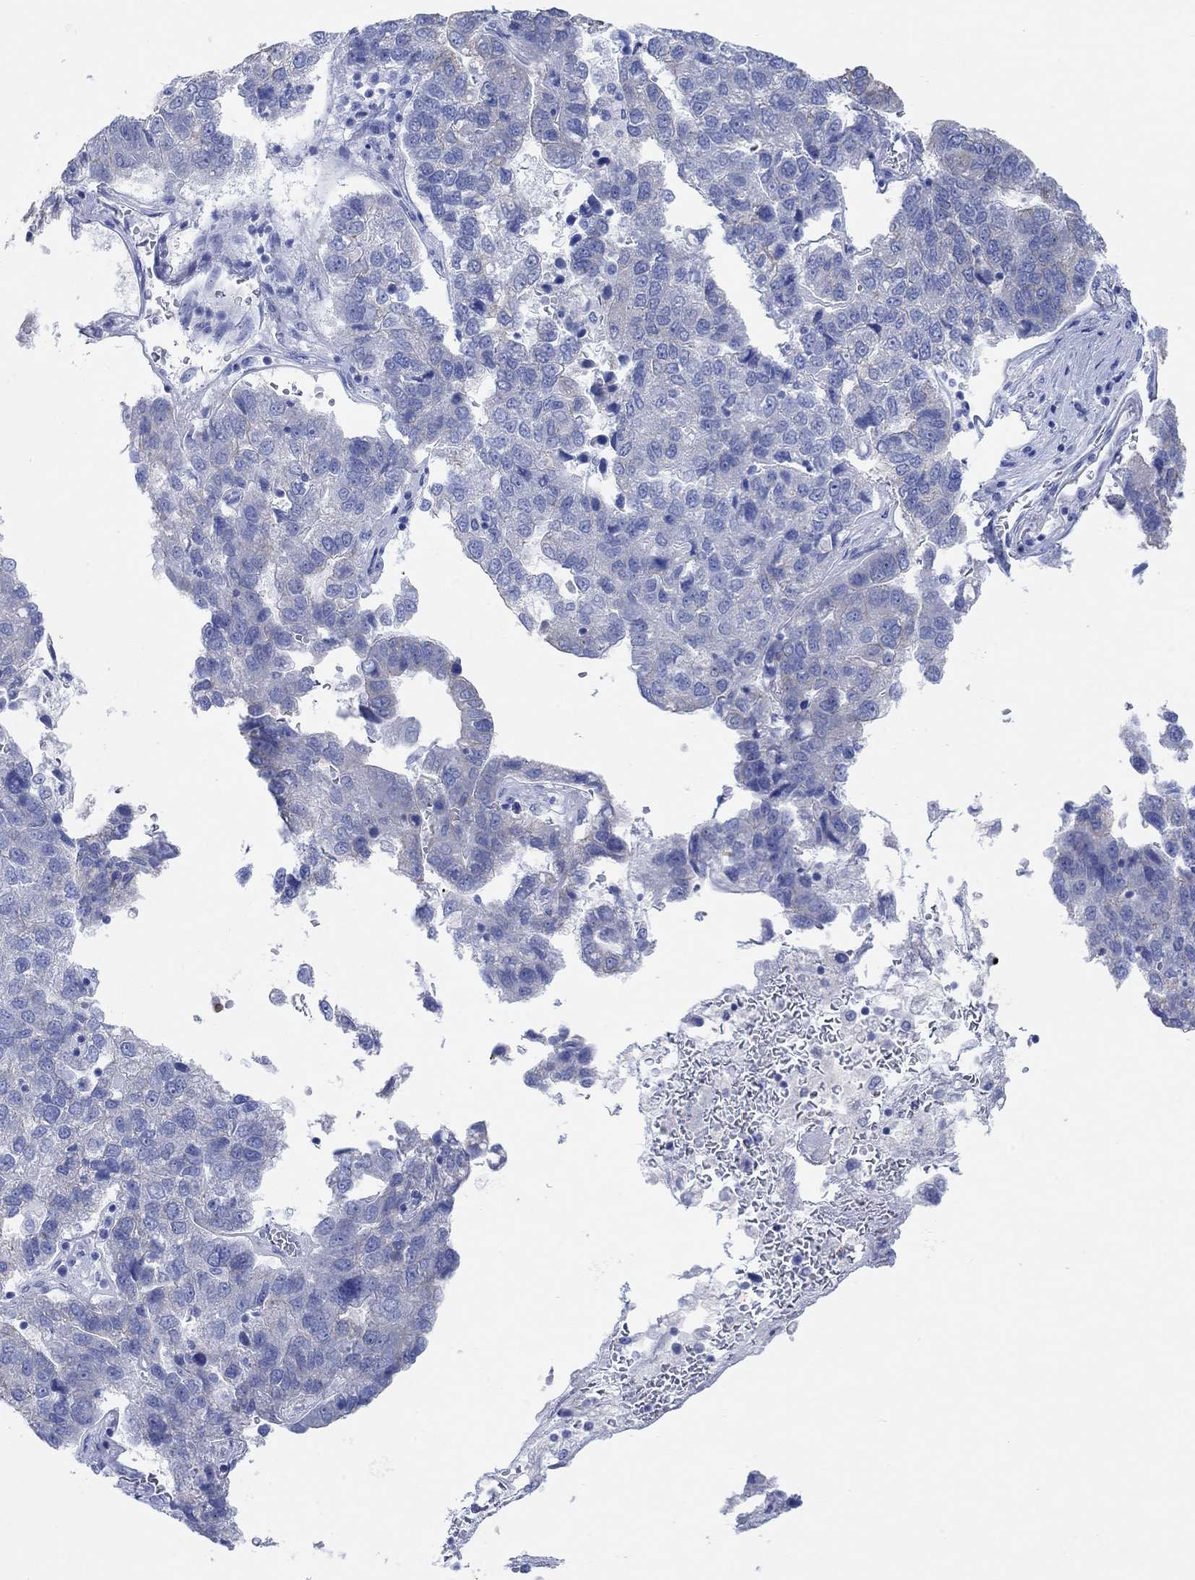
{"staining": {"intensity": "weak", "quantity": "25%-75%", "location": "cytoplasmic/membranous"}, "tissue": "pancreatic cancer", "cell_type": "Tumor cells", "image_type": "cancer", "snomed": [{"axis": "morphology", "description": "Adenocarcinoma, NOS"}, {"axis": "topography", "description": "Pancreas"}], "caption": "Pancreatic cancer (adenocarcinoma) was stained to show a protein in brown. There is low levels of weak cytoplasmic/membranous positivity in approximately 25%-75% of tumor cells.", "gene": "AK8", "patient": {"sex": "female", "age": 61}}